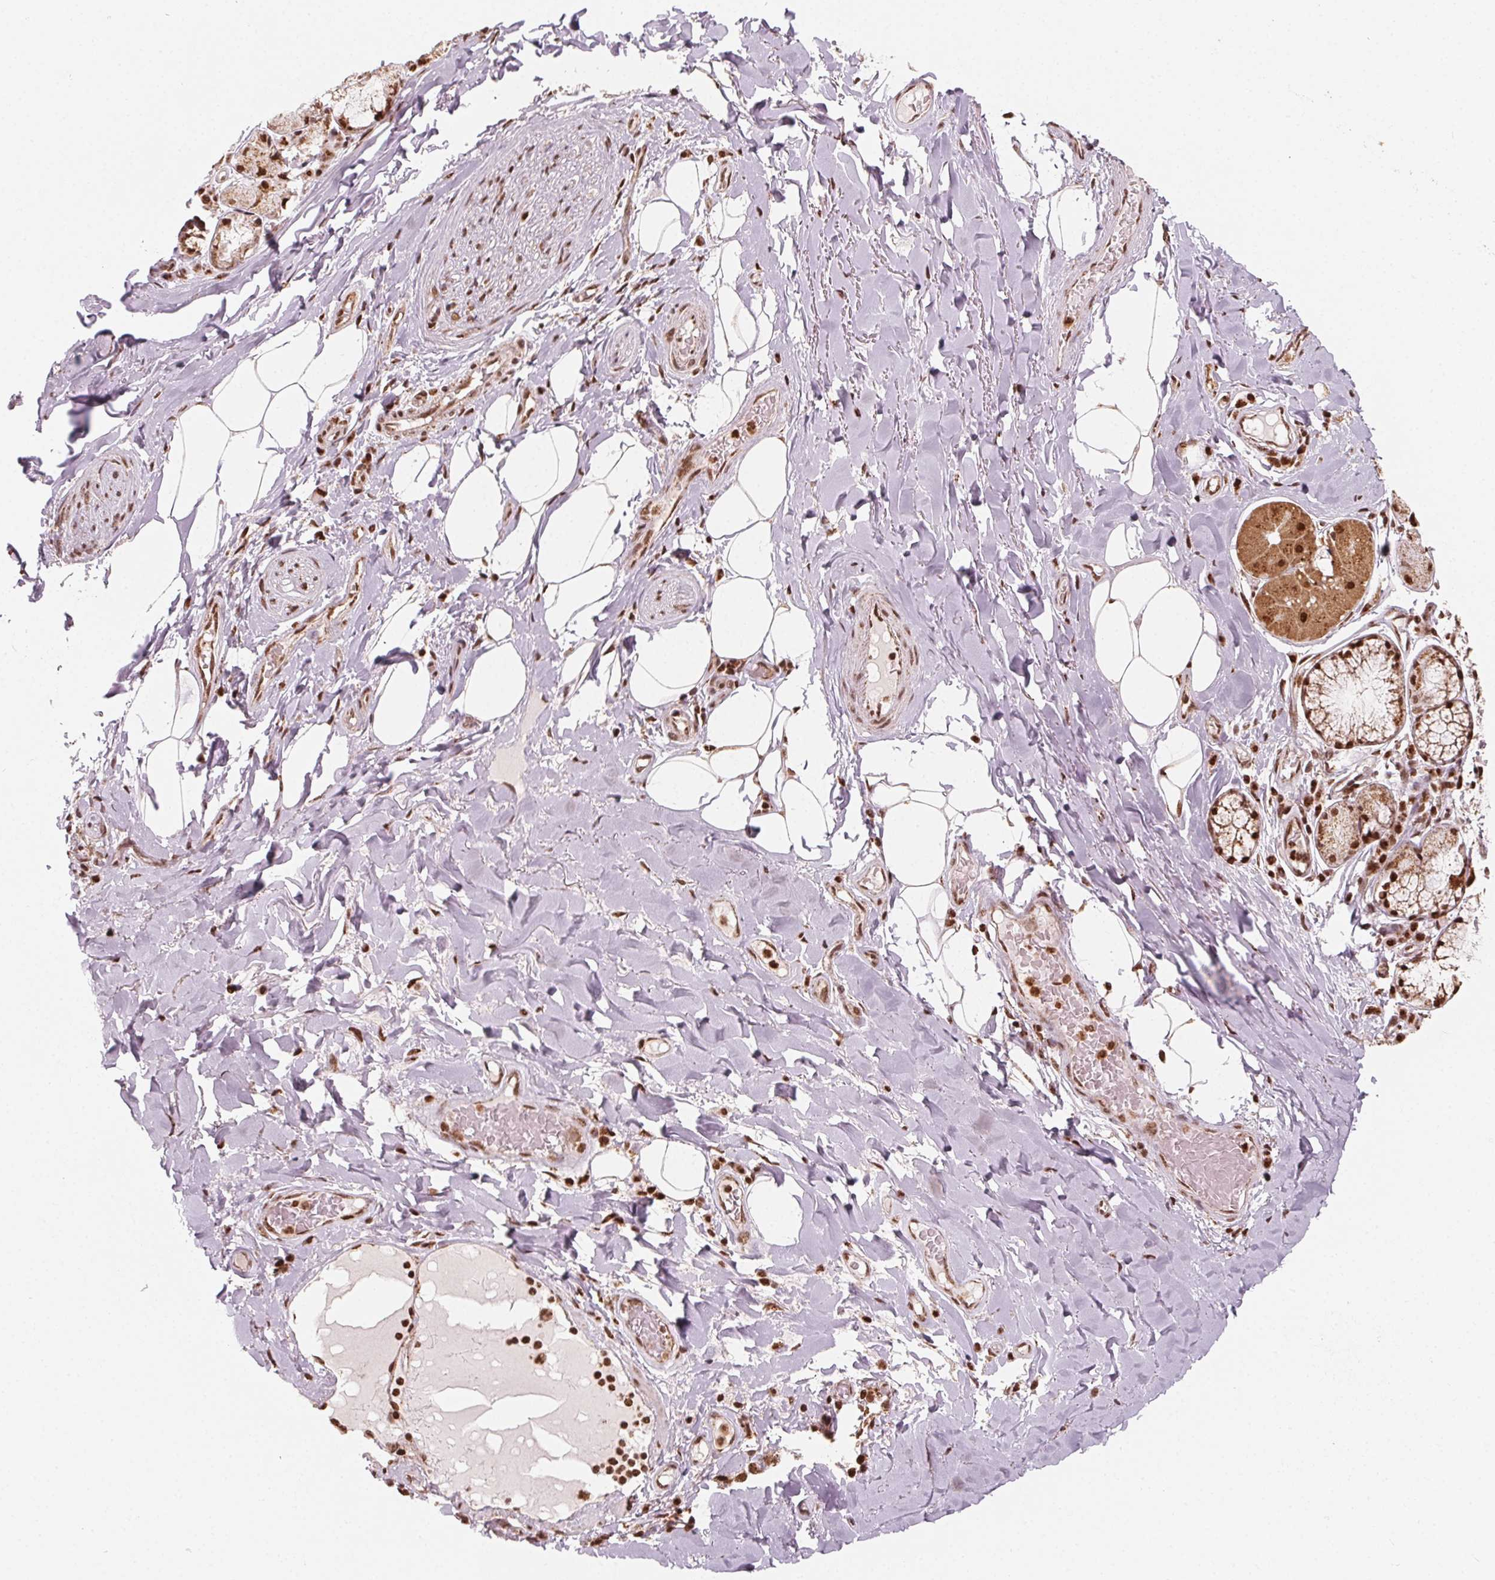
{"staining": {"intensity": "moderate", "quantity": "25%-75%", "location": "nuclear"}, "tissue": "adipose tissue", "cell_type": "Adipocytes", "image_type": "normal", "snomed": [{"axis": "morphology", "description": "Normal tissue, NOS"}, {"axis": "topography", "description": "Cartilage tissue"}, {"axis": "topography", "description": "Bronchus"}], "caption": "This is a micrograph of IHC staining of normal adipose tissue, which shows moderate staining in the nuclear of adipocytes.", "gene": "TOPORS", "patient": {"sex": "male", "age": 64}}